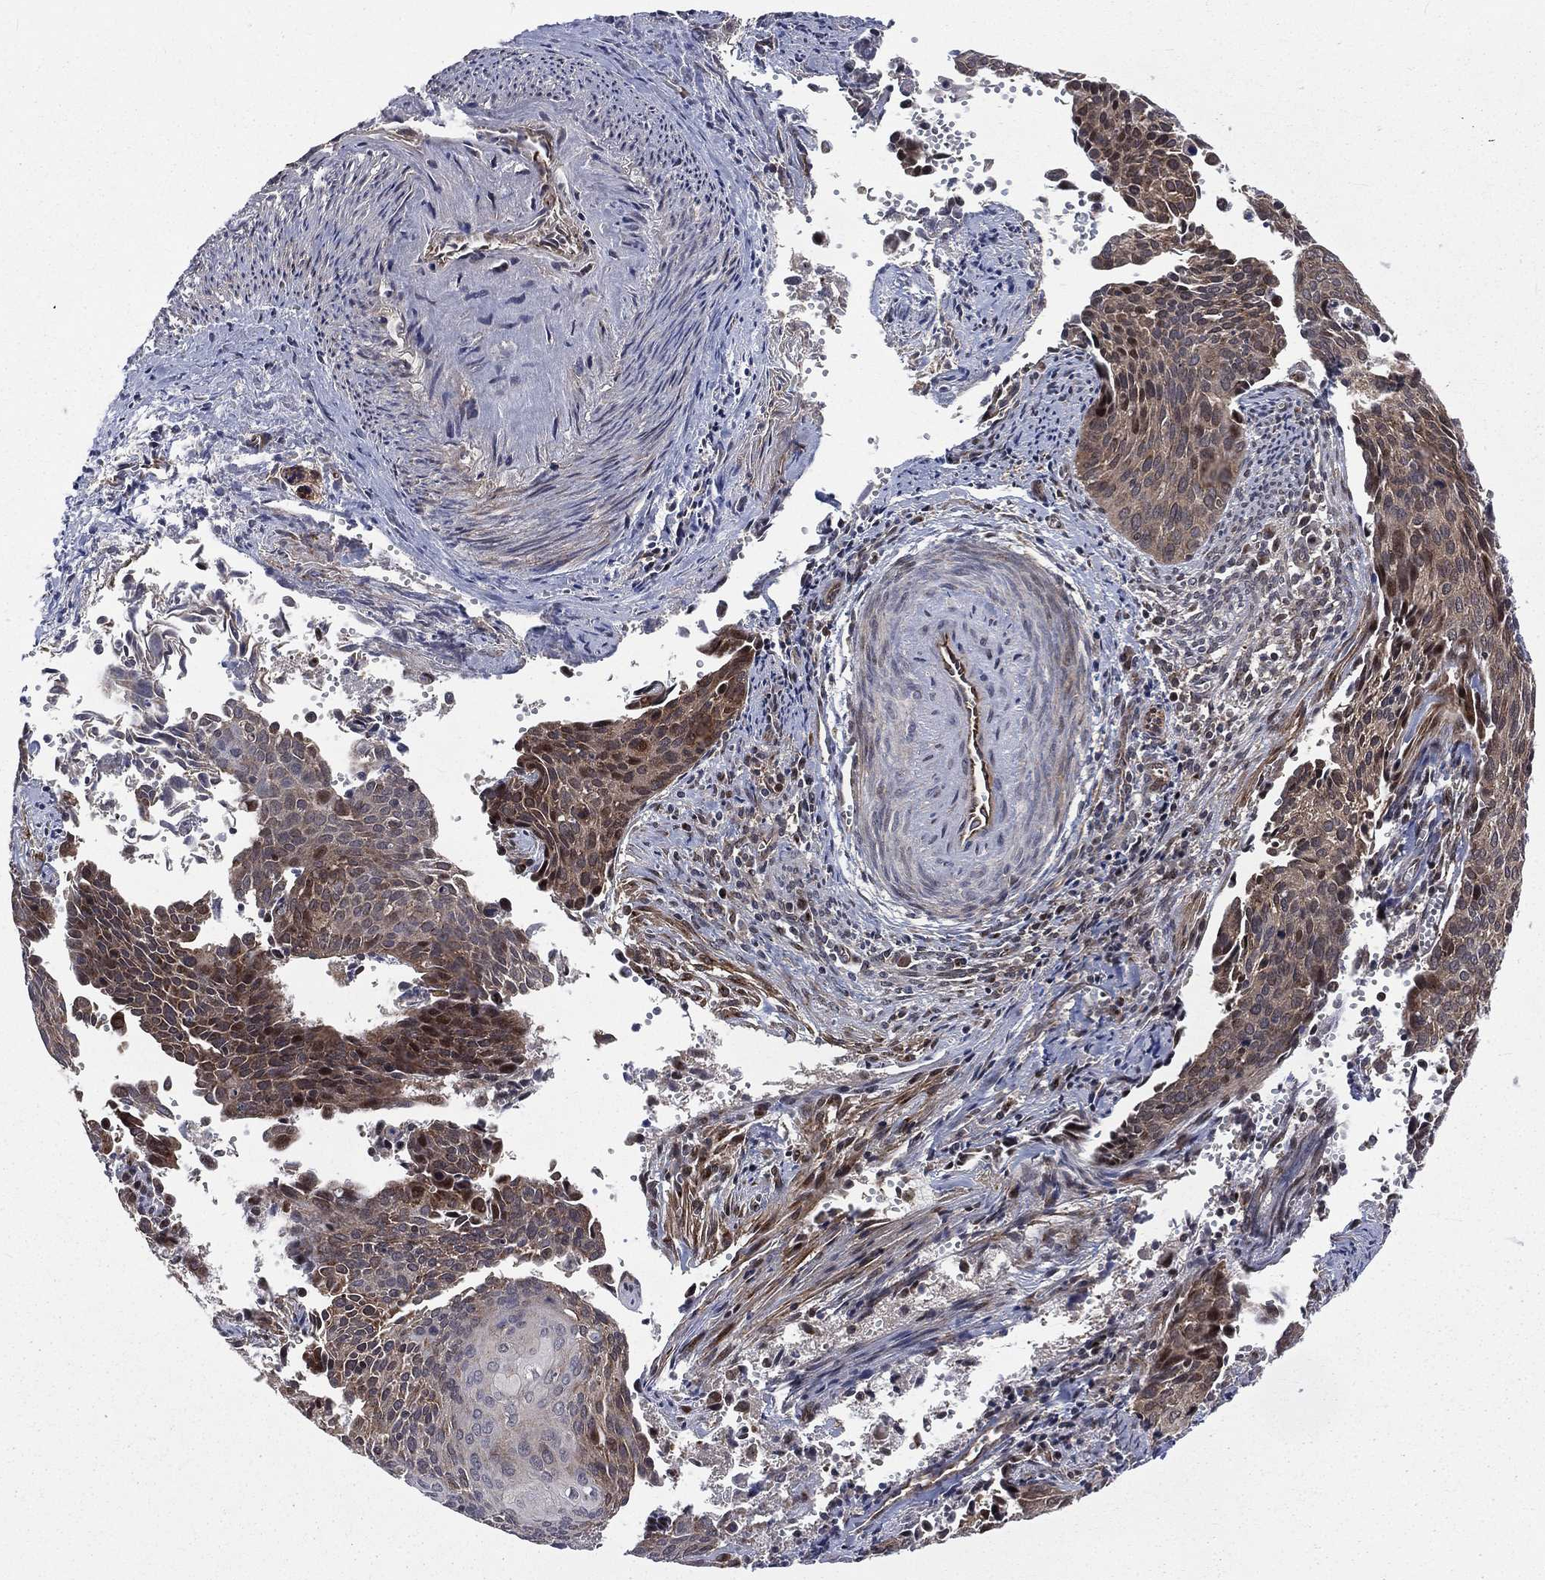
{"staining": {"intensity": "moderate", "quantity": "<25%", "location": "cytoplasmic/membranous"}, "tissue": "cervical cancer", "cell_type": "Tumor cells", "image_type": "cancer", "snomed": [{"axis": "morphology", "description": "Squamous cell carcinoma, NOS"}, {"axis": "topography", "description": "Cervix"}], "caption": "Immunohistochemical staining of human cervical cancer demonstrates moderate cytoplasmic/membranous protein positivity in about <25% of tumor cells.", "gene": "ARL3", "patient": {"sex": "female", "age": 29}}